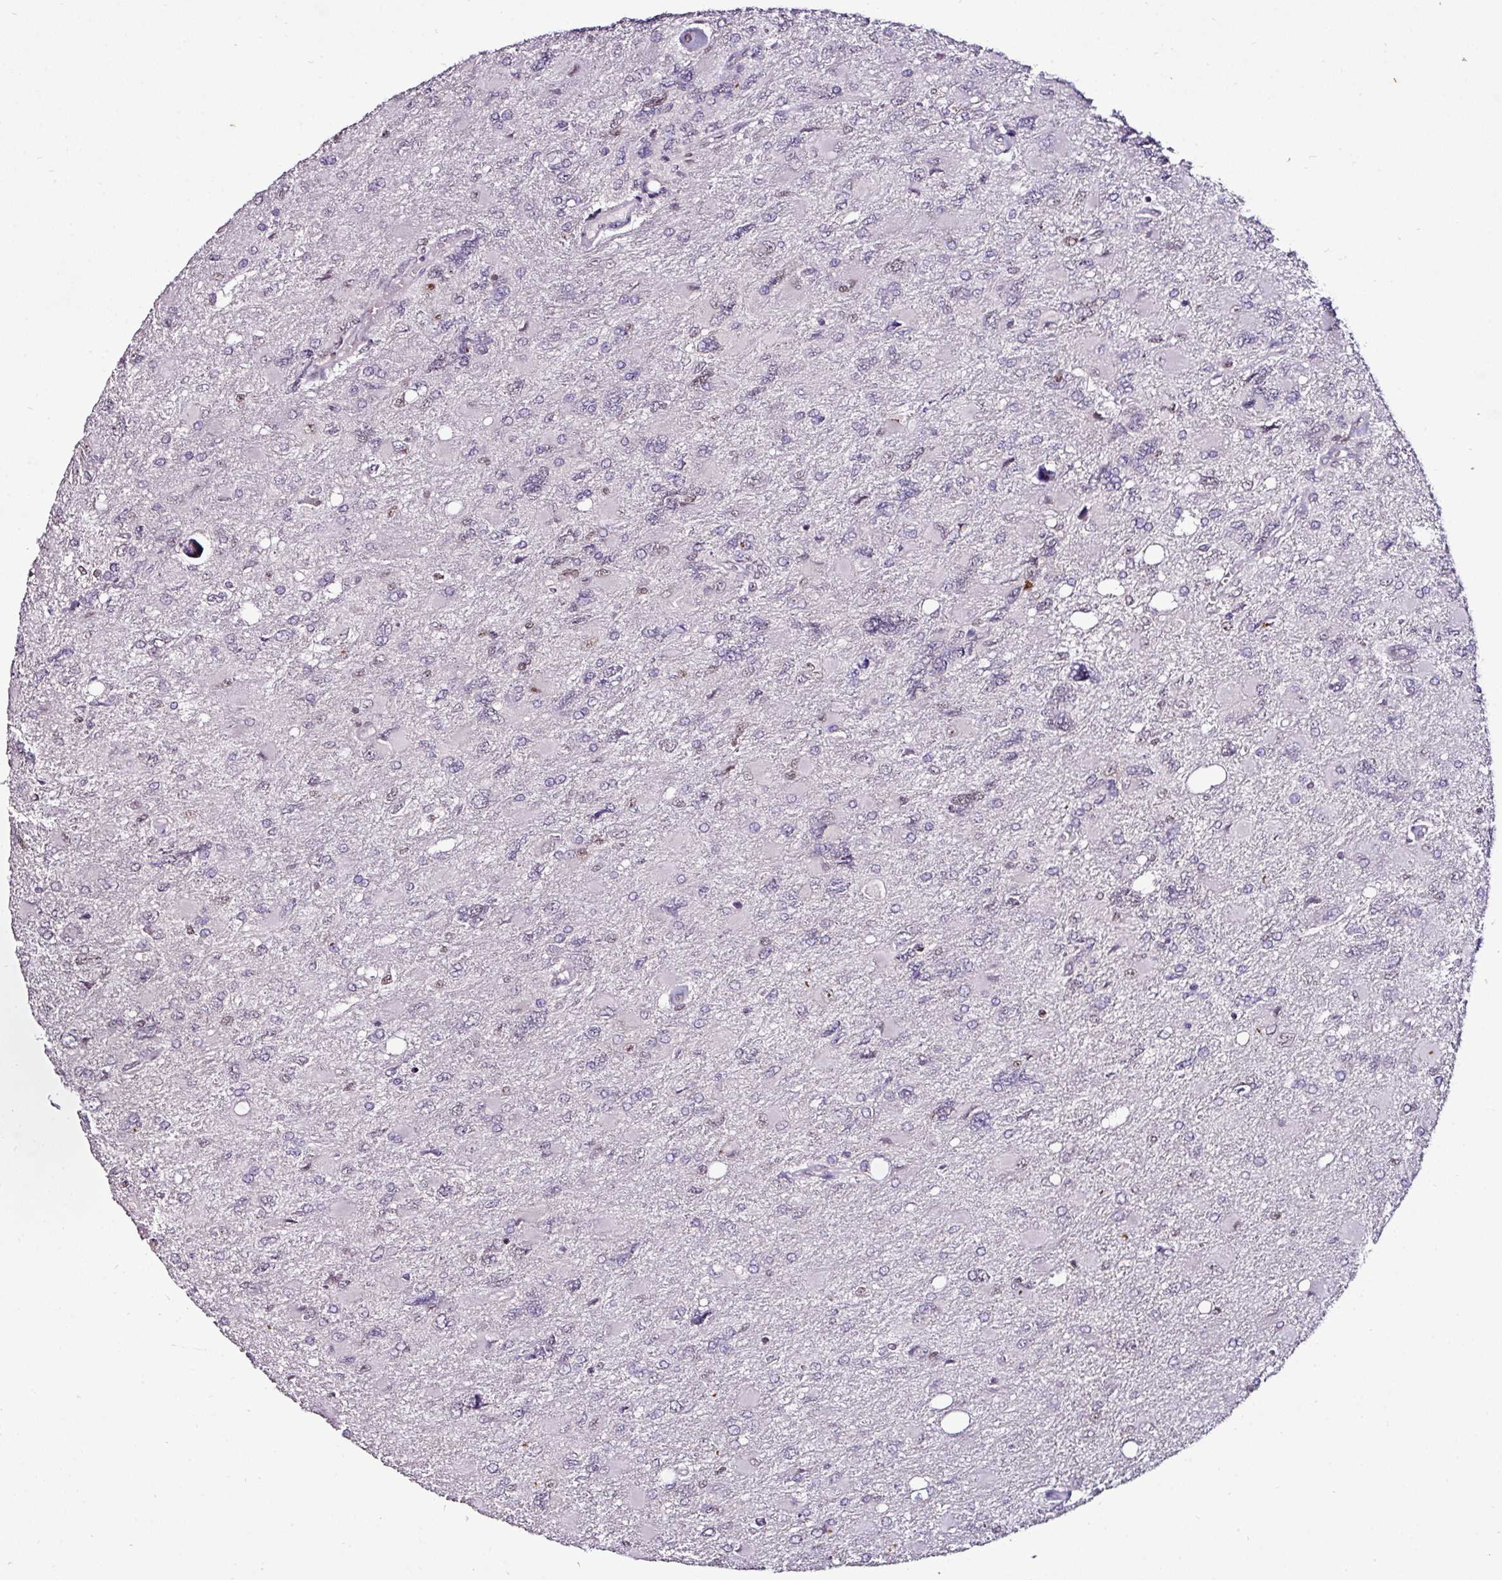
{"staining": {"intensity": "moderate", "quantity": "25%-75%", "location": "nuclear"}, "tissue": "glioma", "cell_type": "Tumor cells", "image_type": "cancer", "snomed": [{"axis": "morphology", "description": "Glioma, malignant, High grade"}, {"axis": "topography", "description": "Brain"}], "caption": "Immunohistochemistry (DAB (3,3'-diaminobenzidine)) staining of glioma shows moderate nuclear protein staining in about 25%-75% of tumor cells.", "gene": "KLF16", "patient": {"sex": "male", "age": 67}}